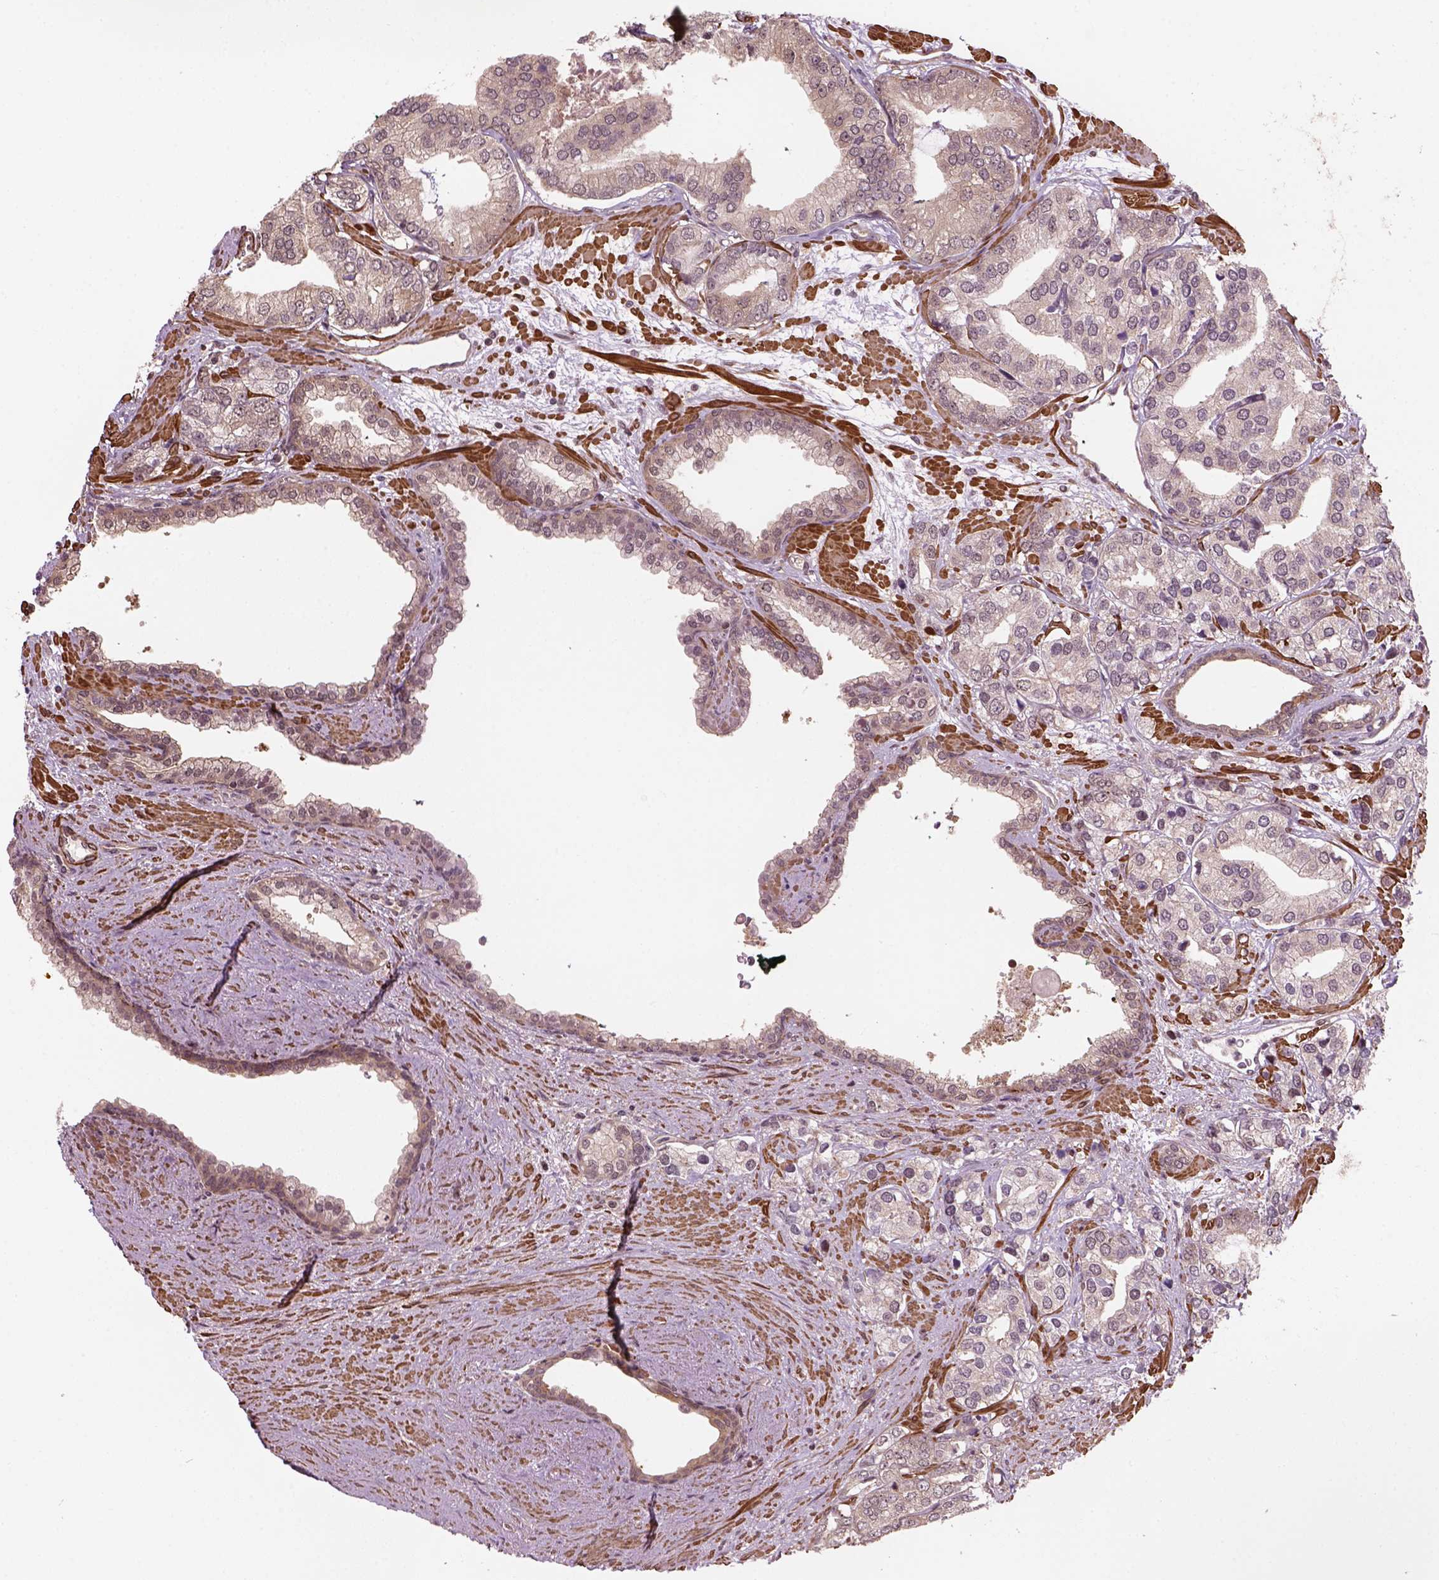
{"staining": {"intensity": "weak", "quantity": "25%-75%", "location": "cytoplasmic/membranous,nuclear"}, "tissue": "prostate cancer", "cell_type": "Tumor cells", "image_type": "cancer", "snomed": [{"axis": "morphology", "description": "Adenocarcinoma, High grade"}, {"axis": "topography", "description": "Prostate"}], "caption": "The immunohistochemical stain labels weak cytoplasmic/membranous and nuclear positivity in tumor cells of prostate cancer tissue.", "gene": "PSMD11", "patient": {"sex": "male", "age": 58}}